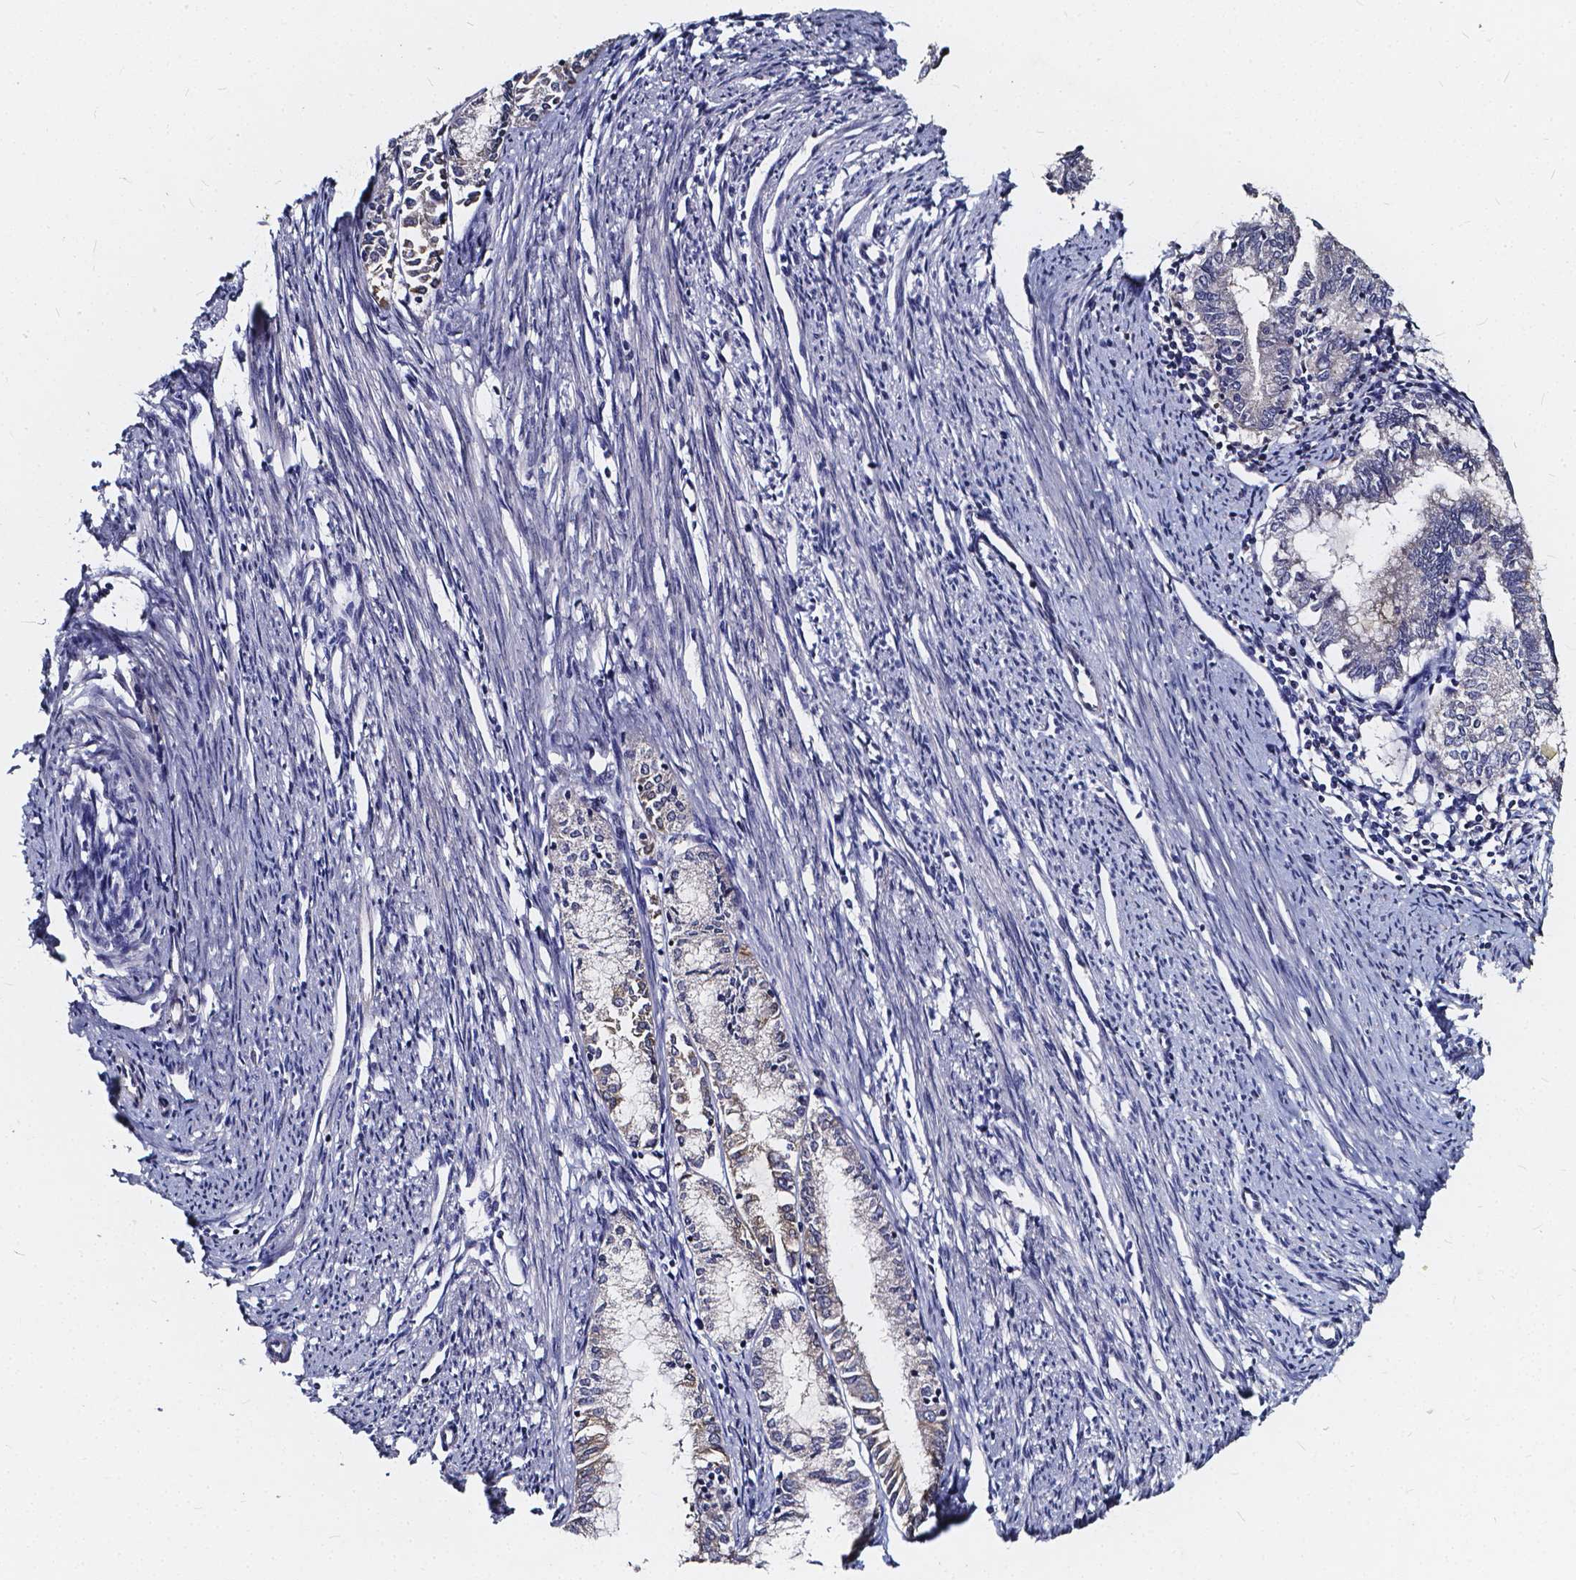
{"staining": {"intensity": "negative", "quantity": "none", "location": "none"}, "tissue": "endometrial cancer", "cell_type": "Tumor cells", "image_type": "cancer", "snomed": [{"axis": "morphology", "description": "Adenocarcinoma, NOS"}, {"axis": "topography", "description": "Endometrium"}], "caption": "Micrograph shows no protein positivity in tumor cells of adenocarcinoma (endometrial) tissue.", "gene": "SOWAHA", "patient": {"sex": "female", "age": 79}}